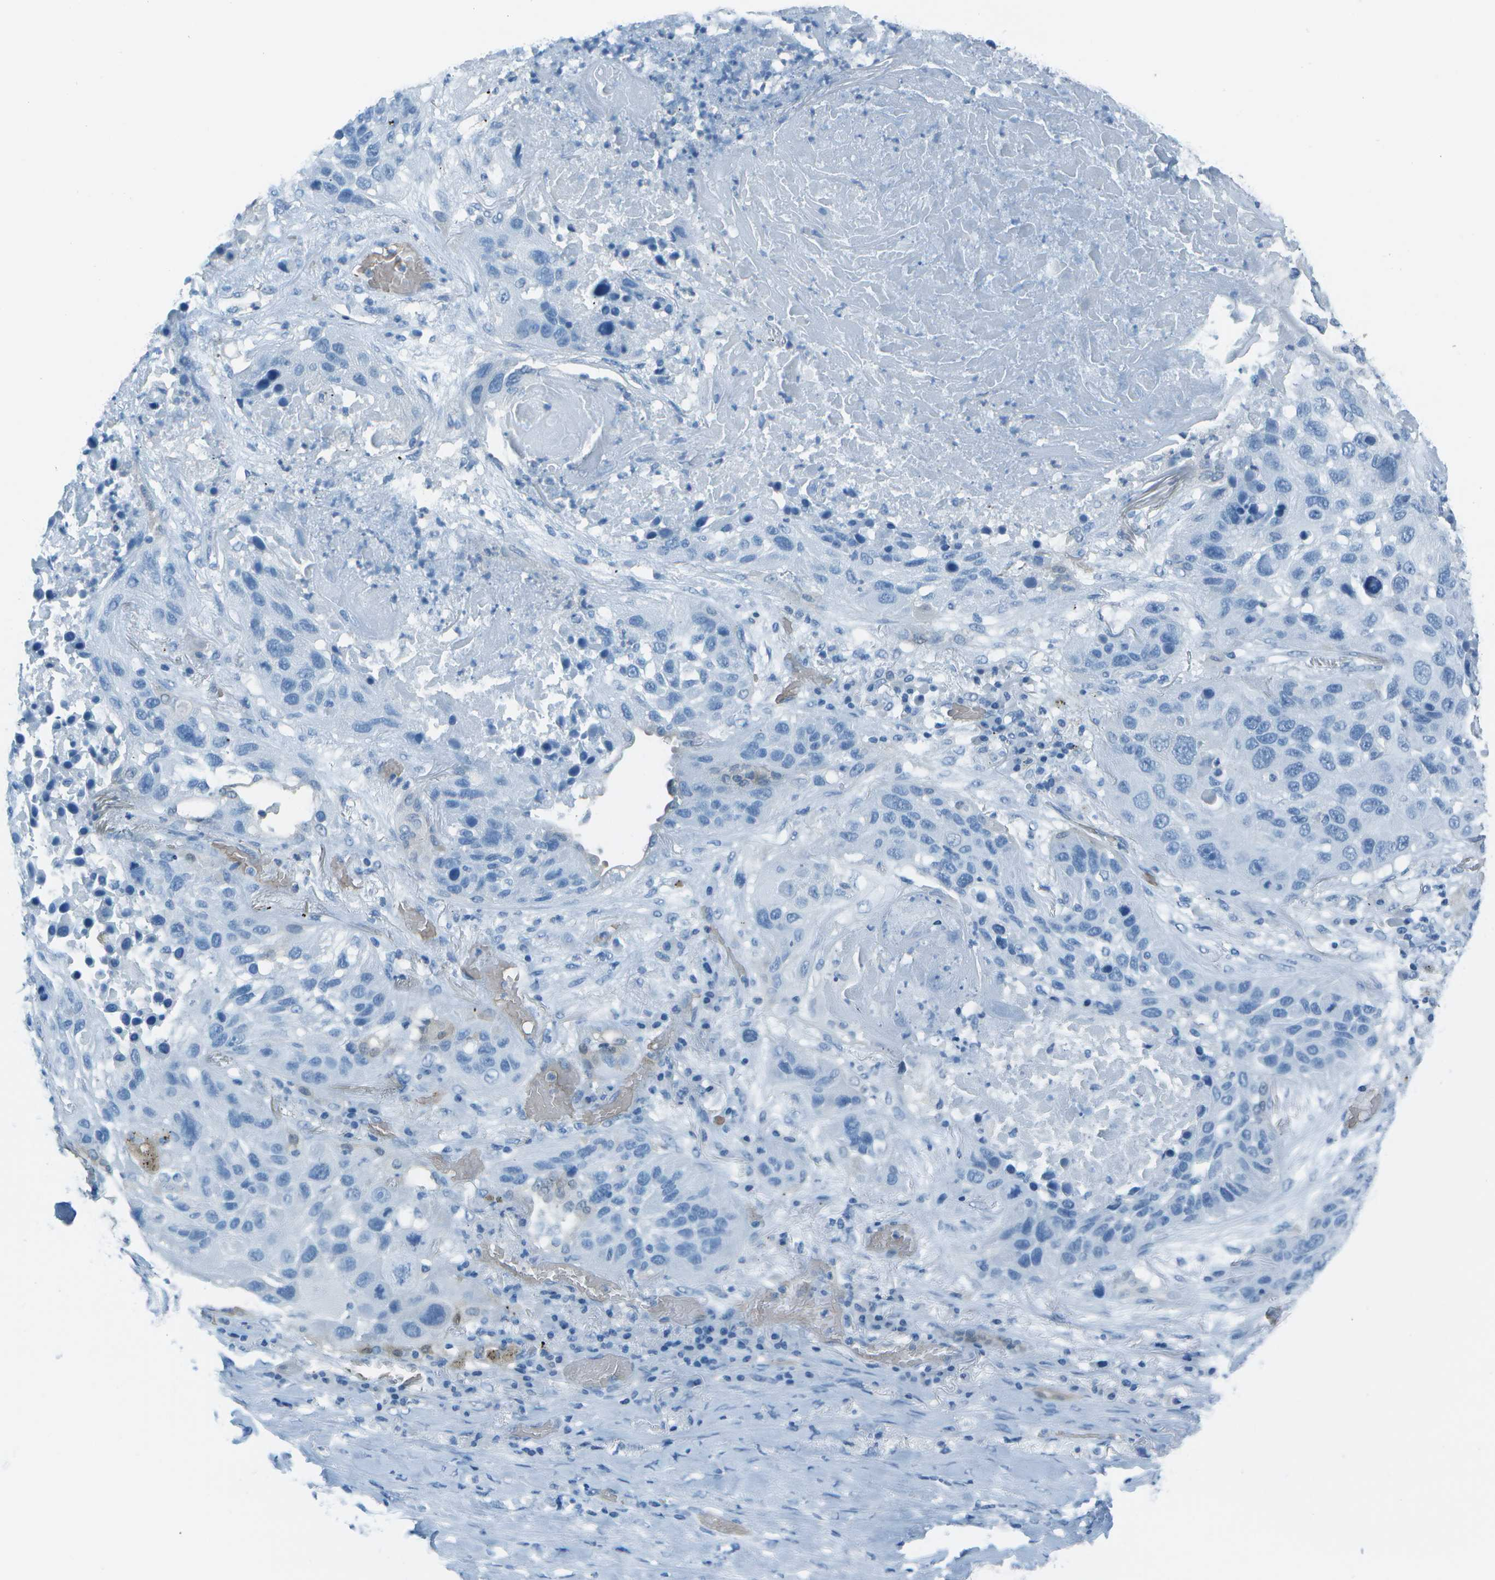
{"staining": {"intensity": "negative", "quantity": "none", "location": "none"}, "tissue": "lung cancer", "cell_type": "Tumor cells", "image_type": "cancer", "snomed": [{"axis": "morphology", "description": "Squamous cell carcinoma, NOS"}, {"axis": "topography", "description": "Lung"}], "caption": "Lung cancer (squamous cell carcinoma) was stained to show a protein in brown. There is no significant staining in tumor cells.", "gene": "ASL", "patient": {"sex": "male", "age": 57}}